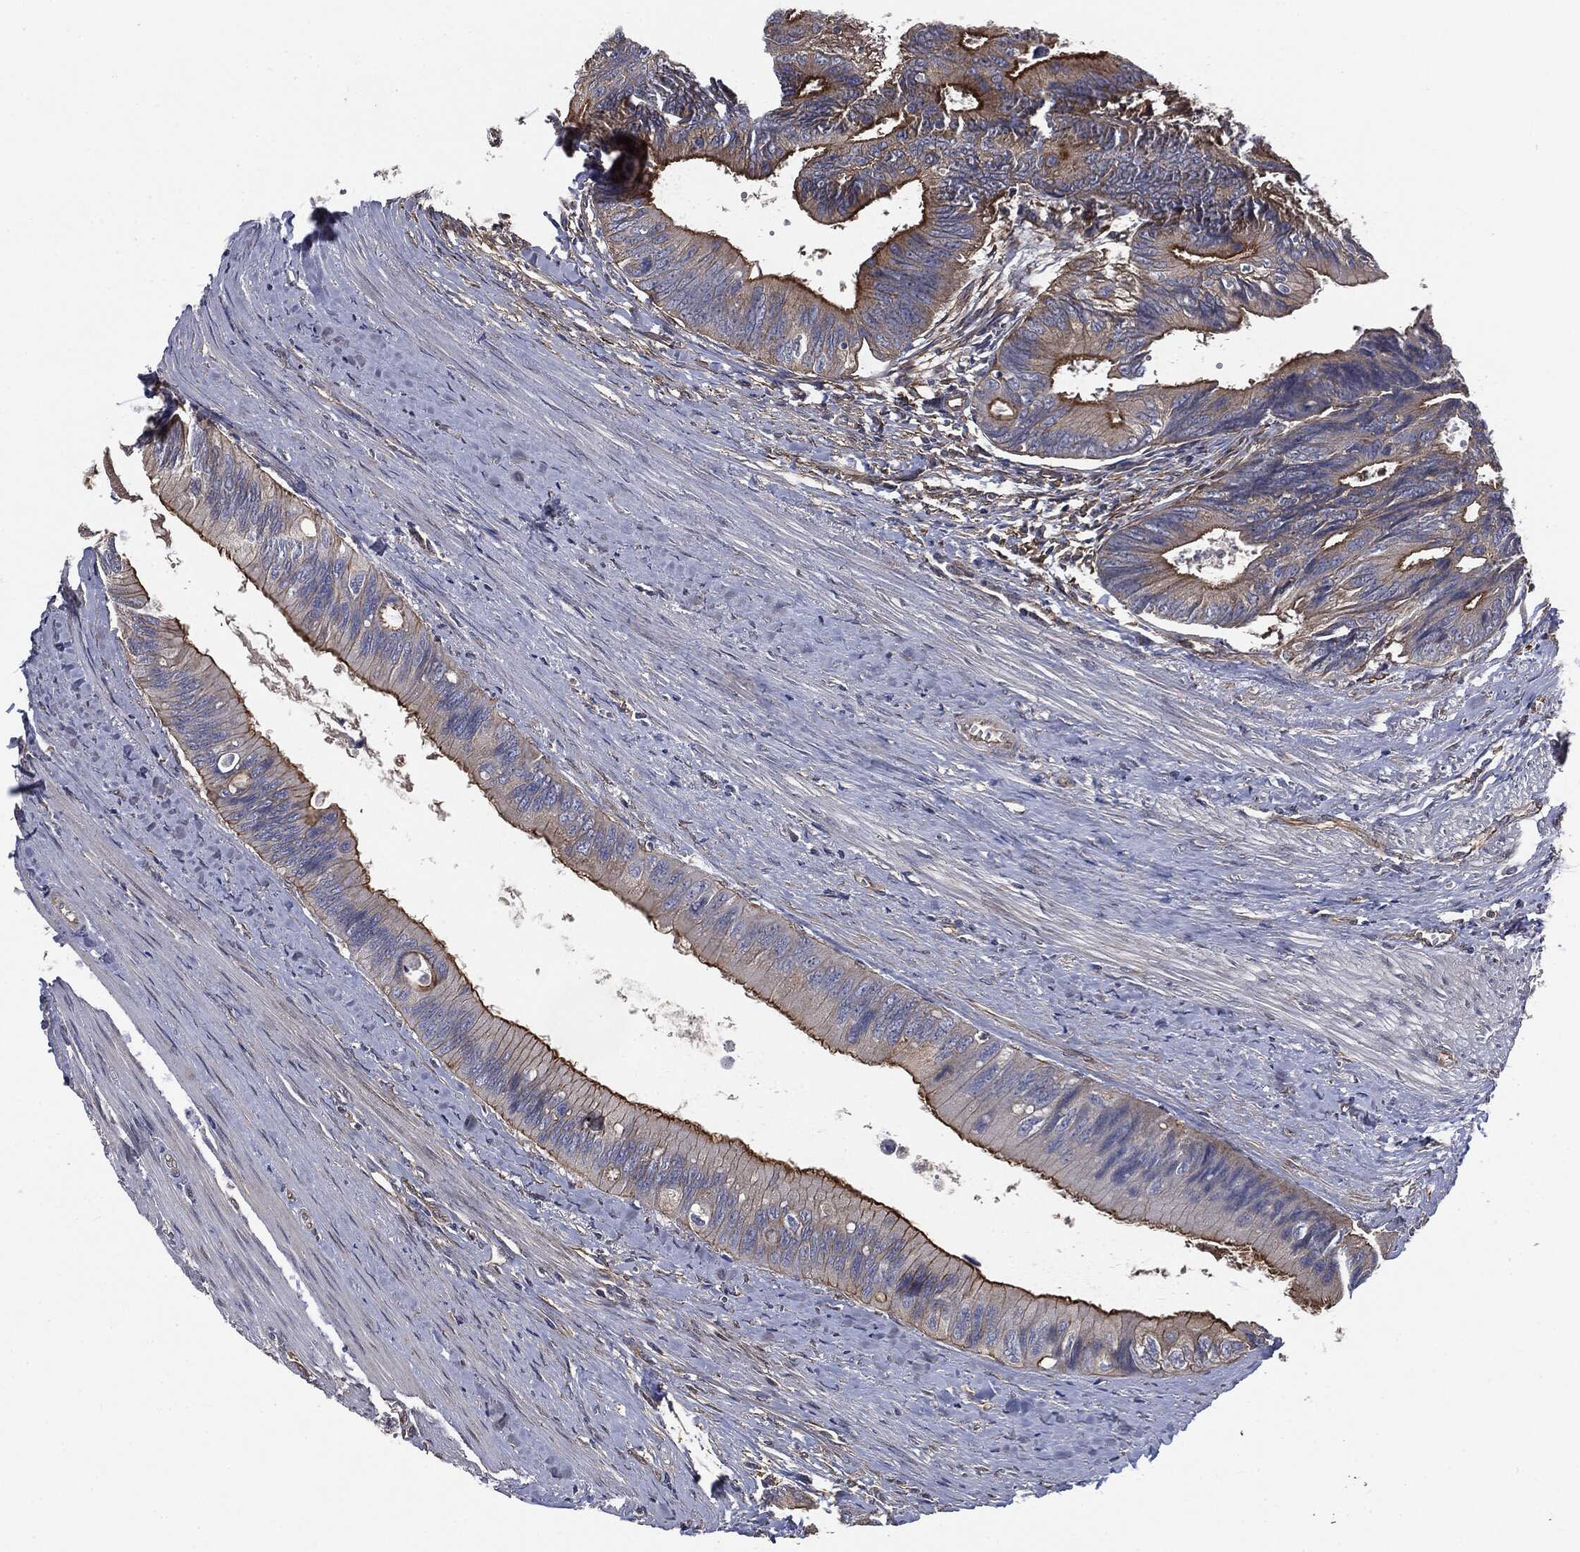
{"staining": {"intensity": "strong", "quantity": "<25%", "location": "cytoplasmic/membranous"}, "tissue": "colorectal cancer", "cell_type": "Tumor cells", "image_type": "cancer", "snomed": [{"axis": "morphology", "description": "Normal tissue, NOS"}, {"axis": "morphology", "description": "Adenocarcinoma, NOS"}, {"axis": "topography", "description": "Colon"}], "caption": "Immunohistochemistry (IHC) micrograph of neoplastic tissue: human colorectal cancer (adenocarcinoma) stained using IHC demonstrates medium levels of strong protein expression localized specifically in the cytoplasmic/membranous of tumor cells, appearing as a cytoplasmic/membranous brown color.", "gene": "EPS15L1", "patient": {"sex": "male", "age": 65}}